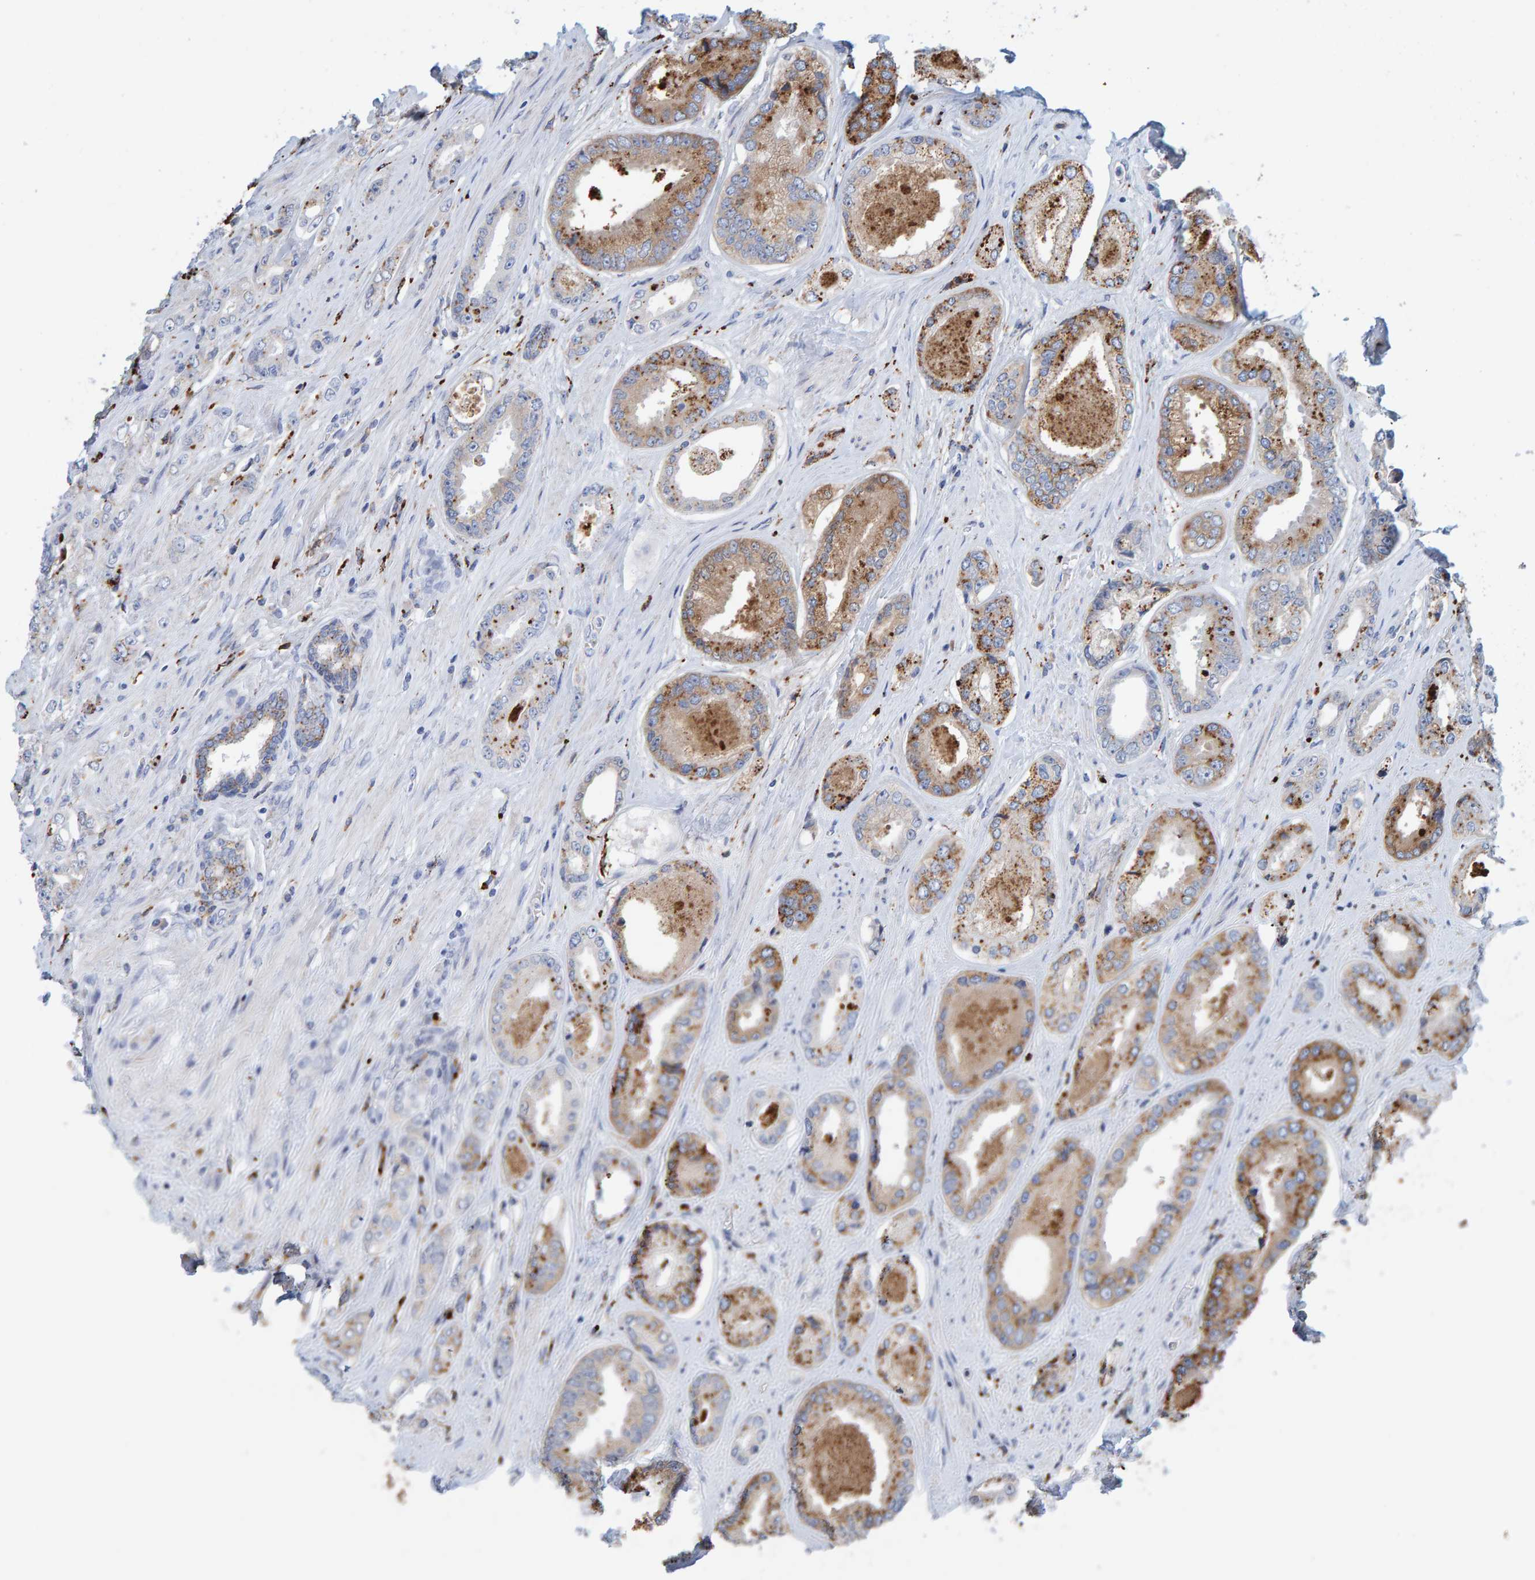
{"staining": {"intensity": "weak", "quantity": "<25%", "location": "cytoplasmic/membranous"}, "tissue": "prostate cancer", "cell_type": "Tumor cells", "image_type": "cancer", "snomed": [{"axis": "morphology", "description": "Adenocarcinoma, High grade"}, {"axis": "topography", "description": "Prostate"}], "caption": "A photomicrograph of human prostate cancer is negative for staining in tumor cells.", "gene": "BIN3", "patient": {"sex": "male", "age": 61}}